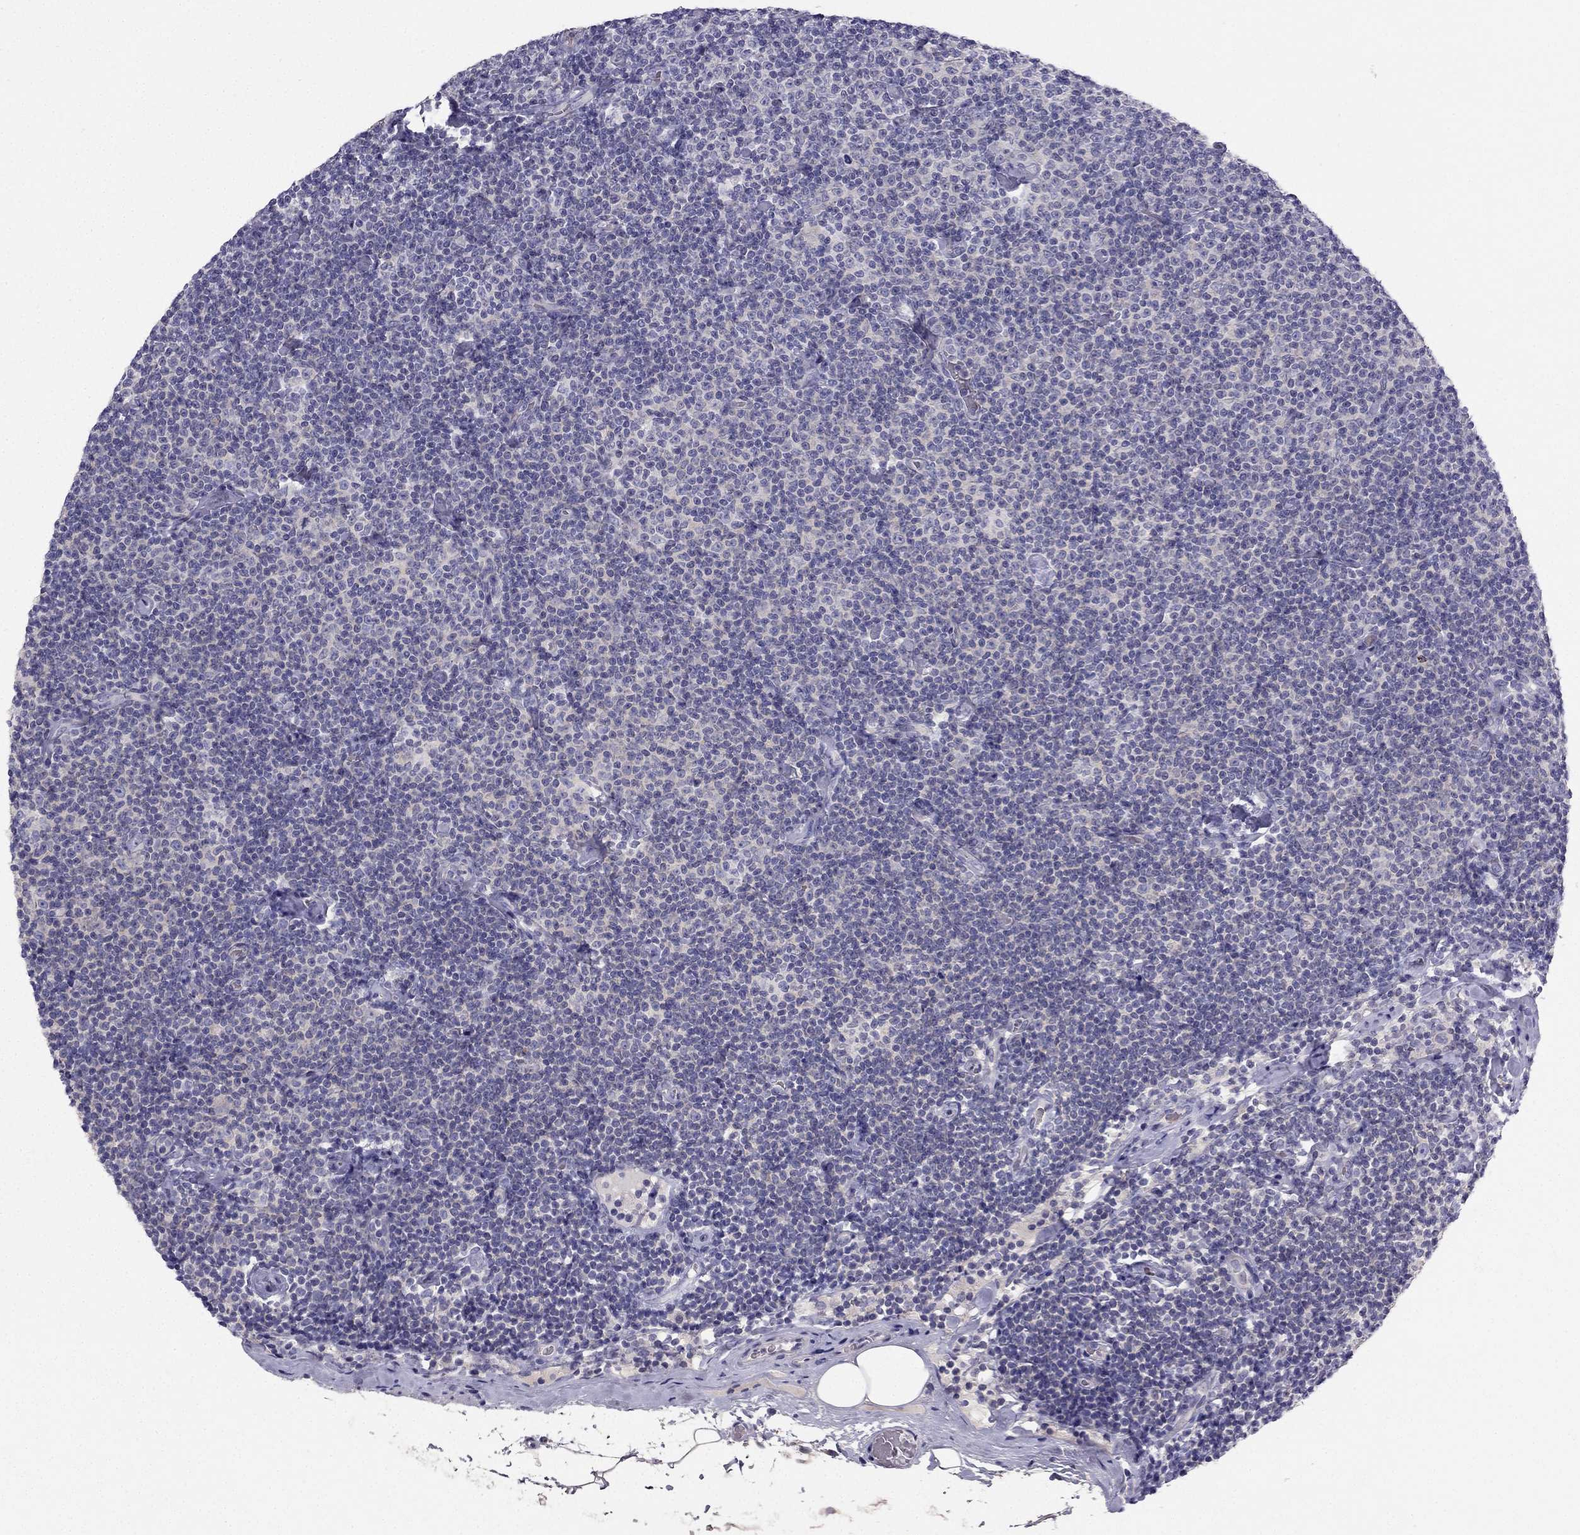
{"staining": {"intensity": "negative", "quantity": "none", "location": "none"}, "tissue": "lymphoma", "cell_type": "Tumor cells", "image_type": "cancer", "snomed": [{"axis": "morphology", "description": "Malignant lymphoma, non-Hodgkin's type, Low grade"}, {"axis": "topography", "description": "Lymph node"}], "caption": "DAB (3,3'-diaminobenzidine) immunohistochemical staining of human lymphoma demonstrates no significant expression in tumor cells. (Brightfield microscopy of DAB IHC at high magnification).", "gene": "RSPH14", "patient": {"sex": "male", "age": 81}}